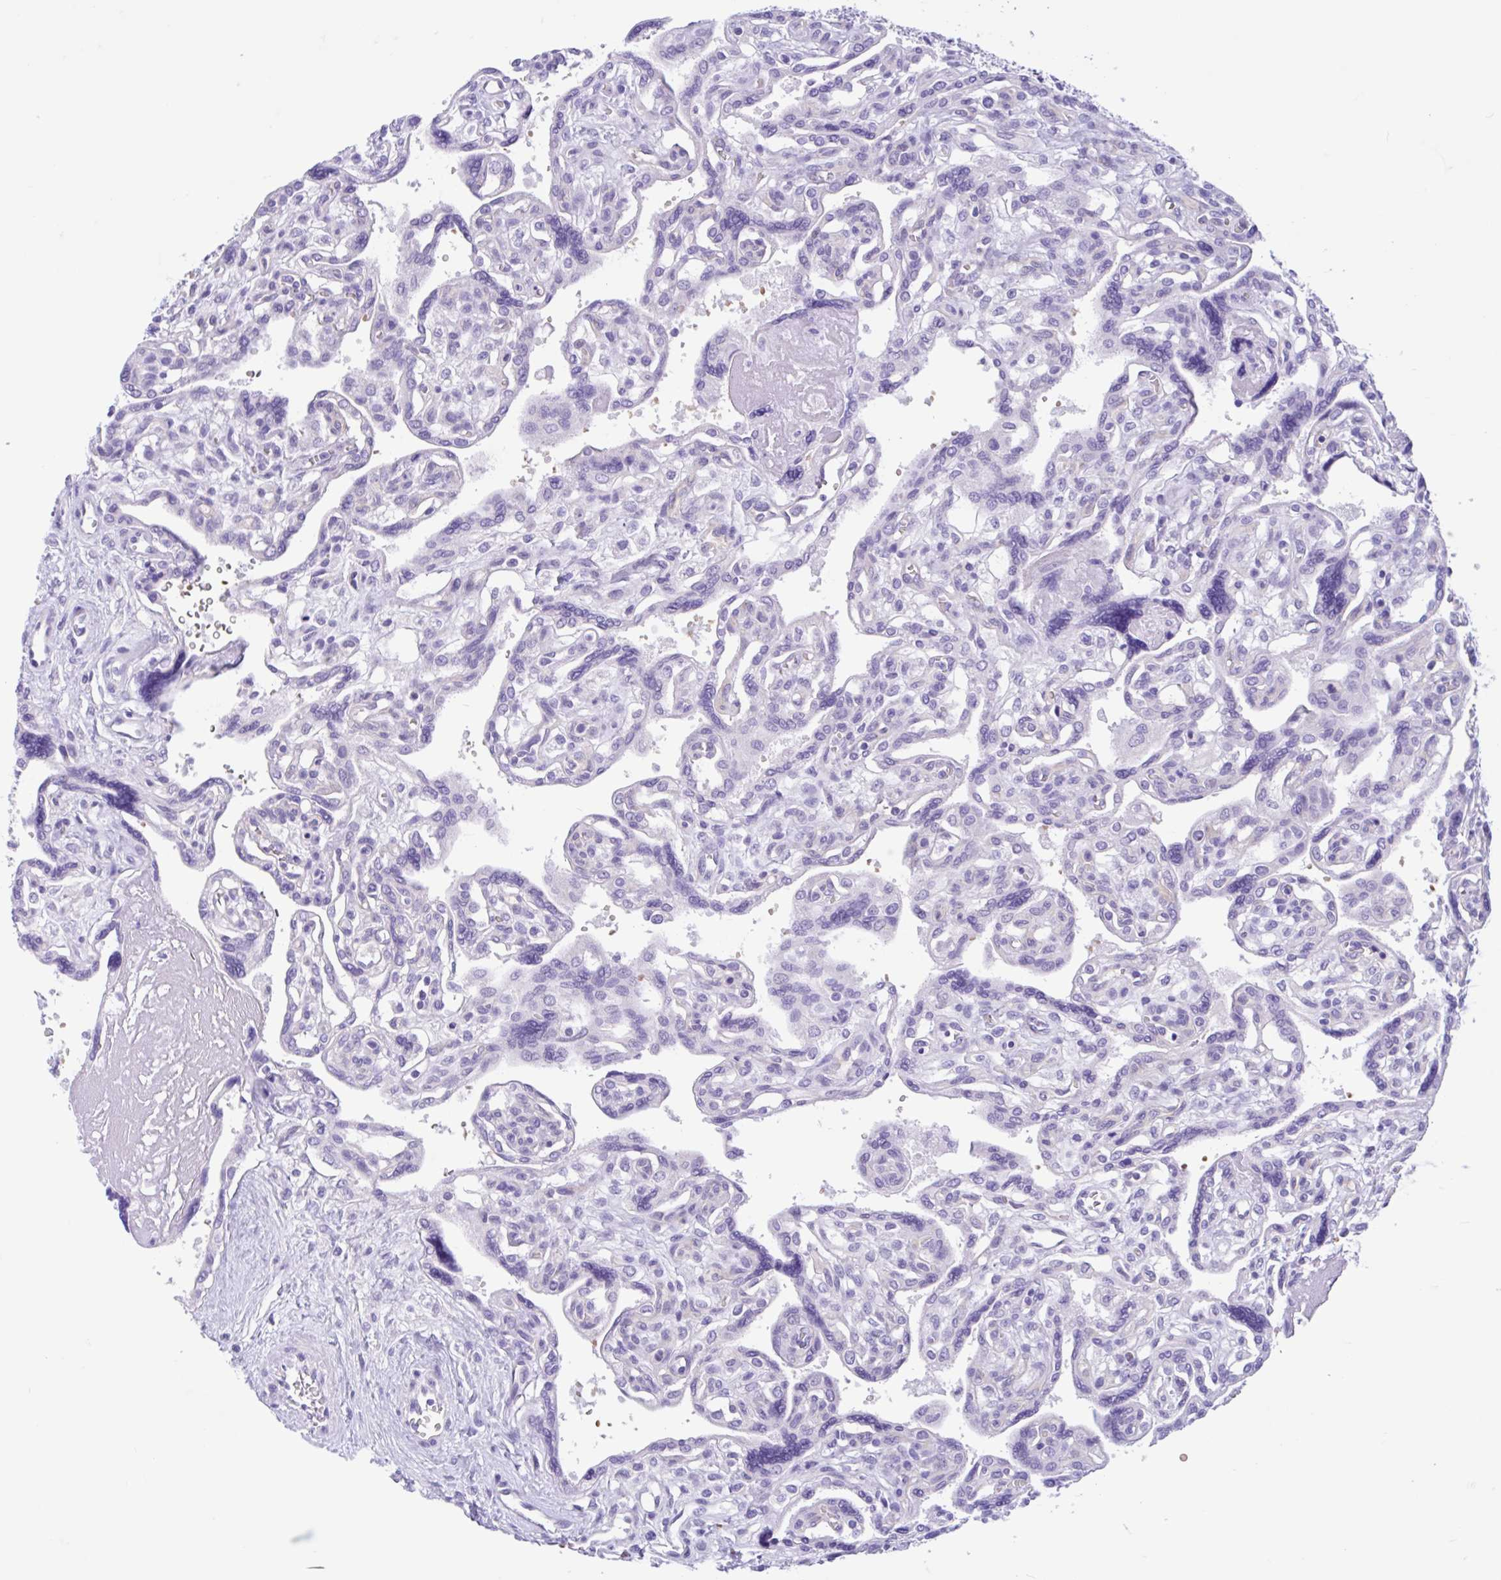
{"staining": {"intensity": "negative", "quantity": "none", "location": "none"}, "tissue": "placenta", "cell_type": "Decidual cells", "image_type": "normal", "snomed": [{"axis": "morphology", "description": "Normal tissue, NOS"}, {"axis": "topography", "description": "Placenta"}], "caption": "Decidual cells show no significant positivity in normal placenta. Nuclei are stained in blue.", "gene": "TMEM79", "patient": {"sex": "female", "age": 39}}